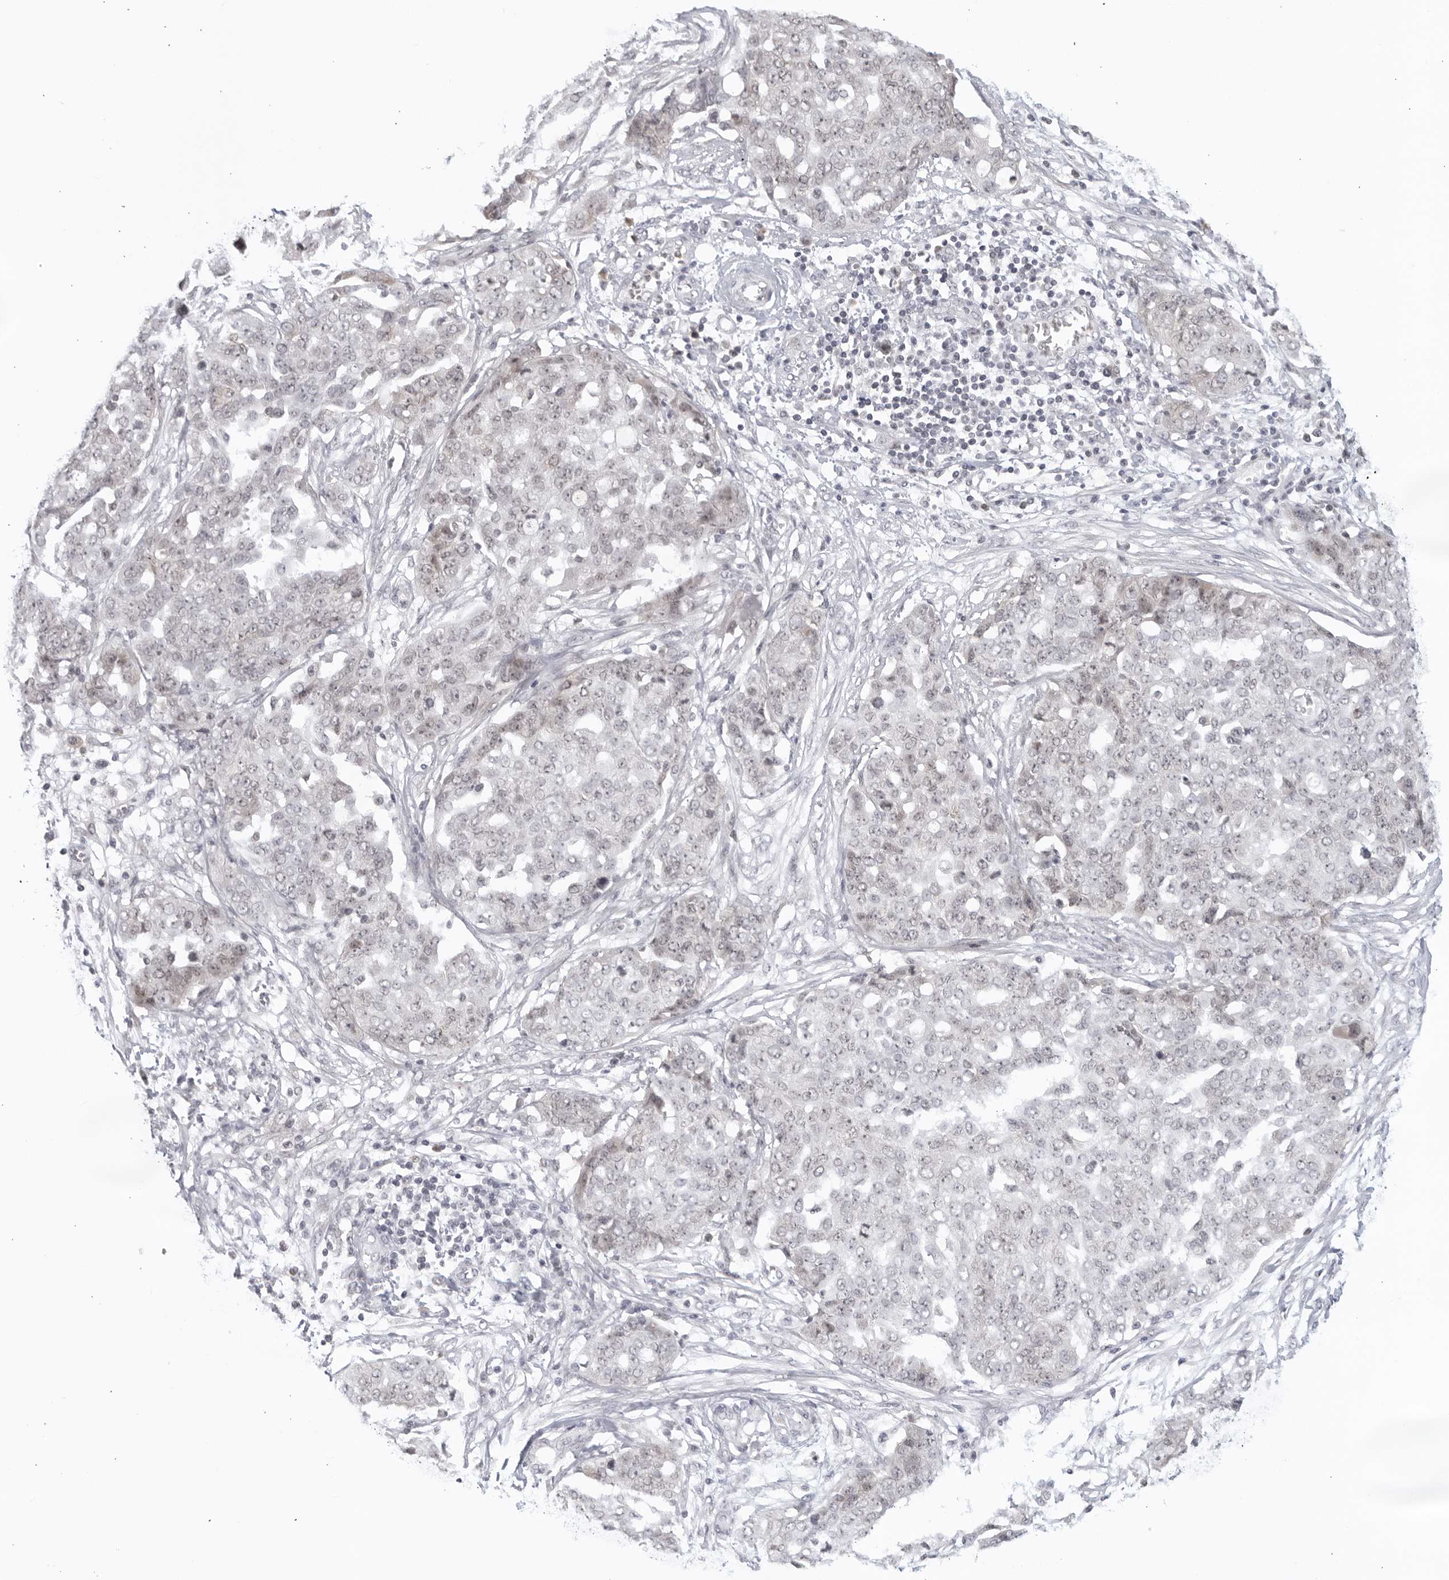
{"staining": {"intensity": "negative", "quantity": "none", "location": "none"}, "tissue": "ovarian cancer", "cell_type": "Tumor cells", "image_type": "cancer", "snomed": [{"axis": "morphology", "description": "Cystadenocarcinoma, serous, NOS"}, {"axis": "topography", "description": "Soft tissue"}, {"axis": "topography", "description": "Ovary"}], "caption": "The histopathology image demonstrates no staining of tumor cells in serous cystadenocarcinoma (ovarian). Brightfield microscopy of IHC stained with DAB (brown) and hematoxylin (blue), captured at high magnification.", "gene": "RAB11FIP3", "patient": {"sex": "female", "age": 57}}